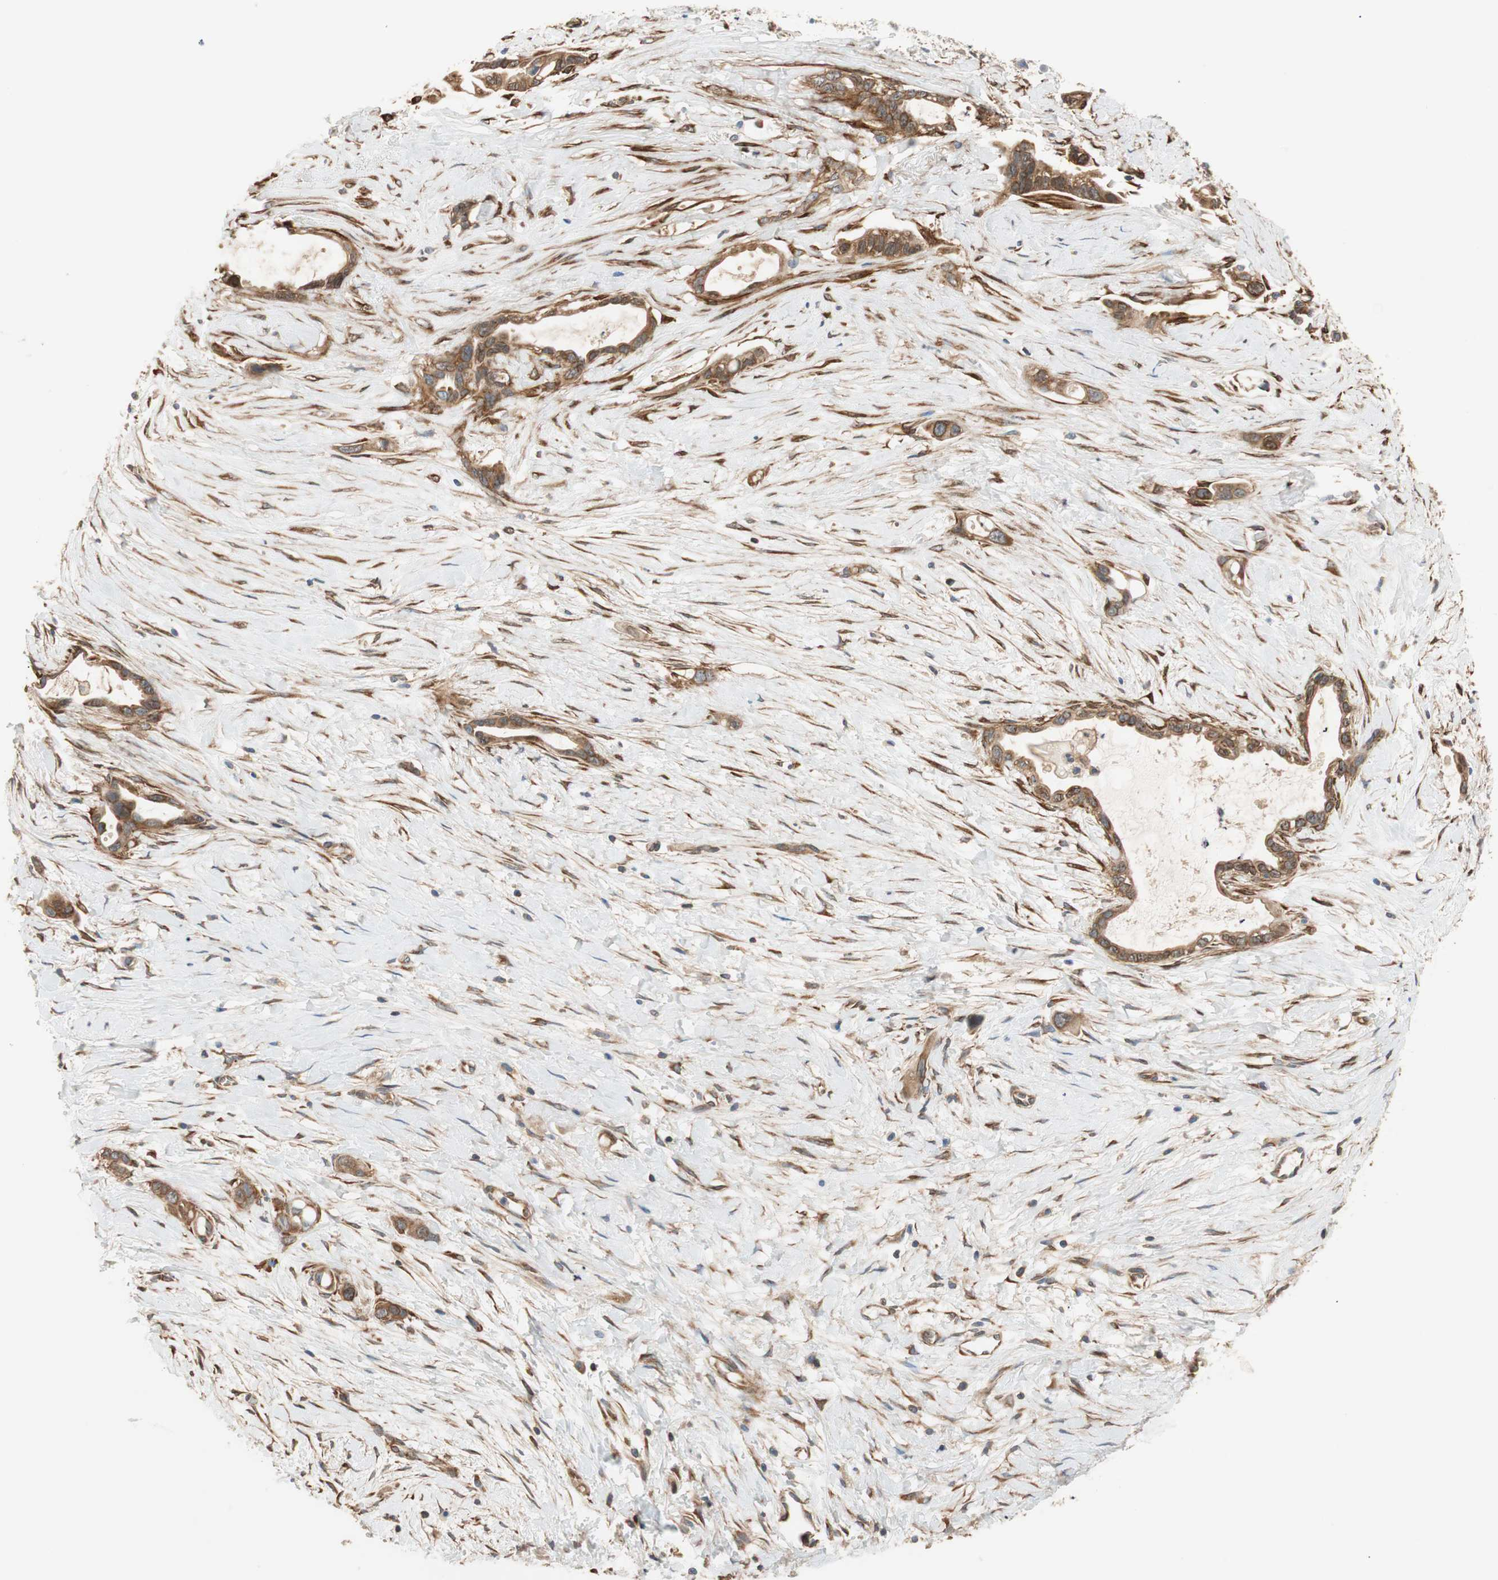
{"staining": {"intensity": "strong", "quantity": ">75%", "location": "cytoplasmic/membranous"}, "tissue": "liver cancer", "cell_type": "Tumor cells", "image_type": "cancer", "snomed": [{"axis": "morphology", "description": "Cholangiocarcinoma"}, {"axis": "topography", "description": "Liver"}], "caption": "Strong cytoplasmic/membranous protein positivity is appreciated in approximately >75% of tumor cells in cholangiocarcinoma (liver).", "gene": "WASL", "patient": {"sex": "female", "age": 65}}